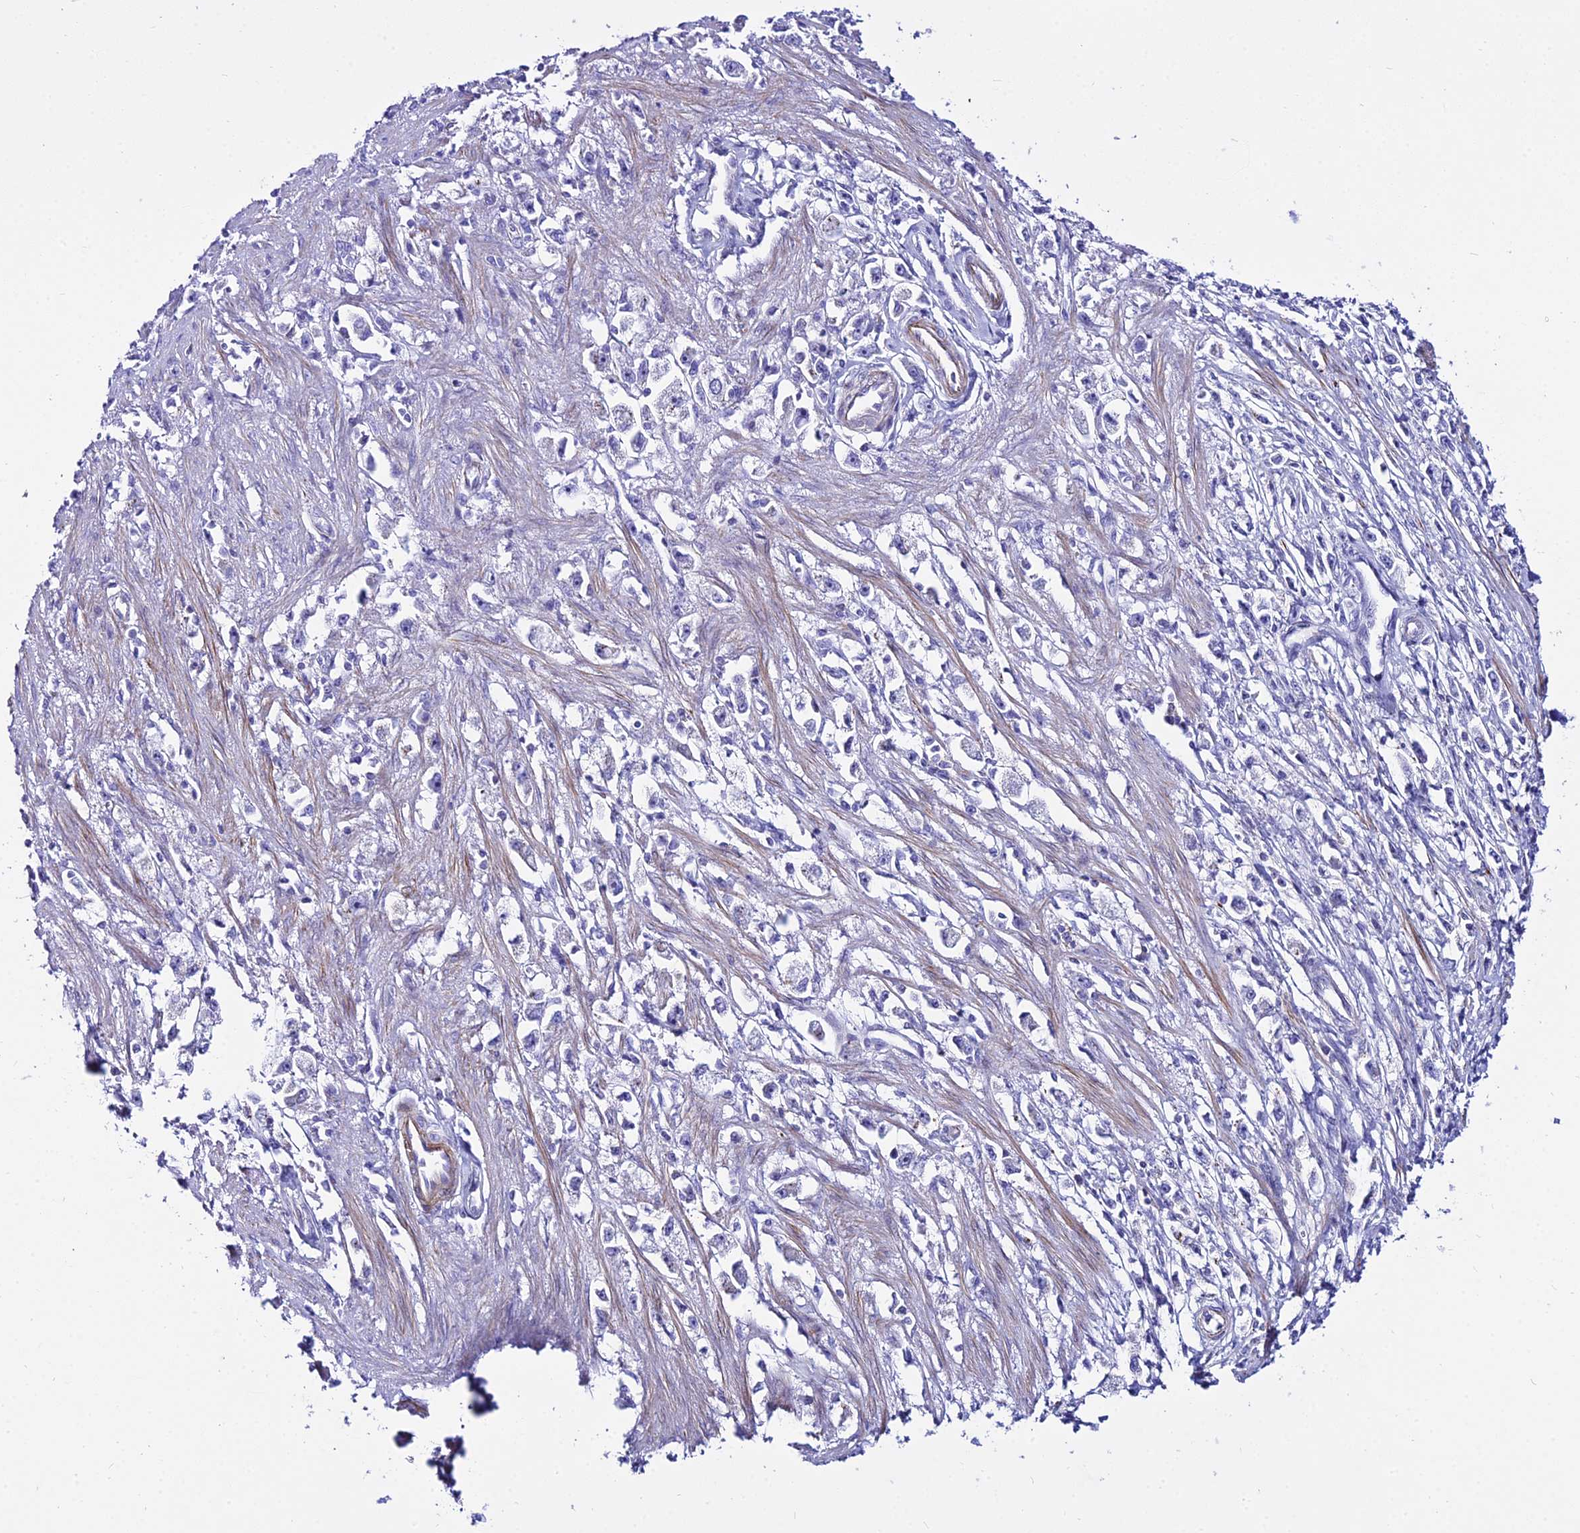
{"staining": {"intensity": "negative", "quantity": "none", "location": "none"}, "tissue": "stomach cancer", "cell_type": "Tumor cells", "image_type": "cancer", "snomed": [{"axis": "morphology", "description": "Adenocarcinoma, NOS"}, {"axis": "topography", "description": "Stomach"}], "caption": "Histopathology image shows no significant protein staining in tumor cells of stomach adenocarcinoma. (DAB immunohistochemistry (IHC) with hematoxylin counter stain).", "gene": "DLX1", "patient": {"sex": "female", "age": 59}}